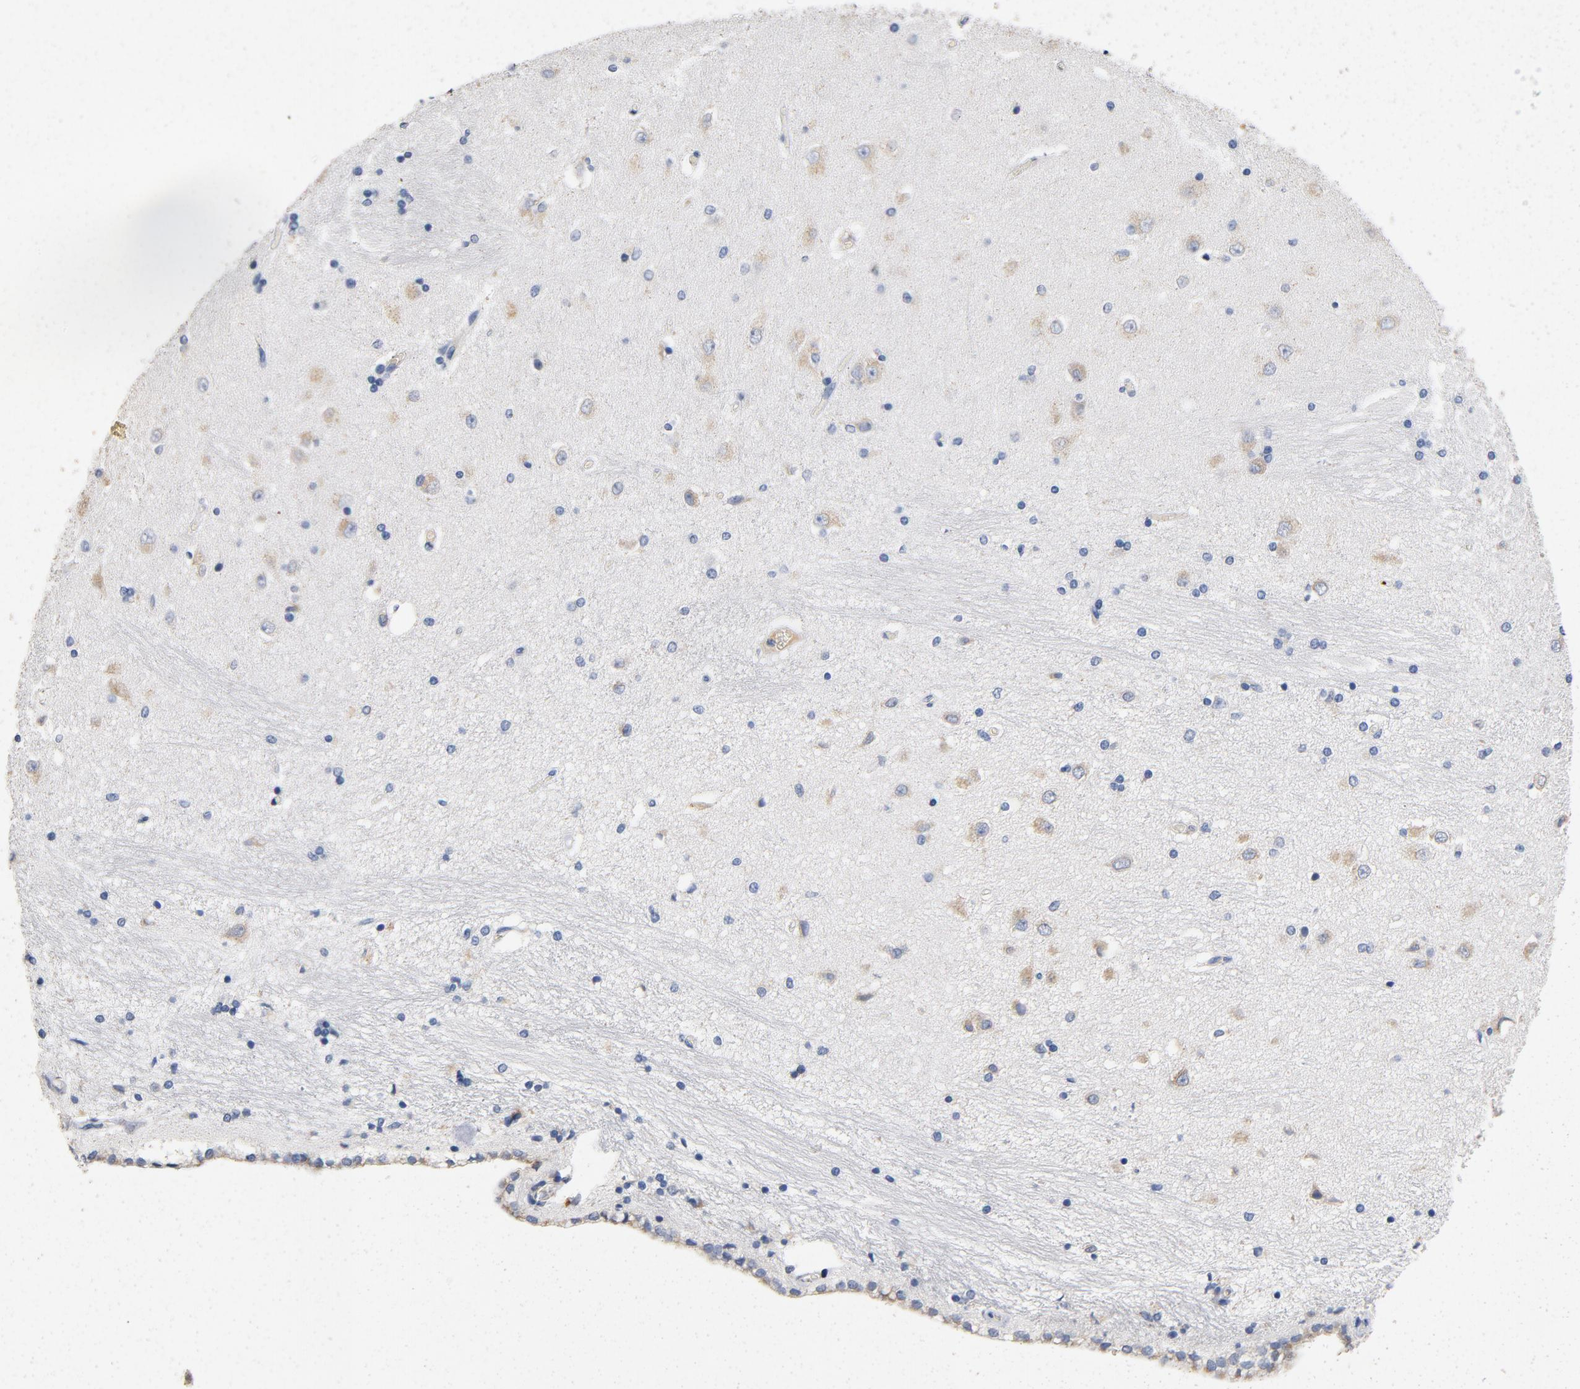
{"staining": {"intensity": "negative", "quantity": "none", "location": "none"}, "tissue": "hippocampus", "cell_type": "Glial cells", "image_type": "normal", "snomed": [{"axis": "morphology", "description": "Normal tissue, NOS"}, {"axis": "topography", "description": "Hippocampus"}], "caption": "An immunohistochemistry photomicrograph of unremarkable hippocampus is shown. There is no staining in glial cells of hippocampus. (DAB (3,3'-diaminobenzidine) IHC with hematoxylin counter stain).", "gene": "LMAN2", "patient": {"sex": "female", "age": 54}}